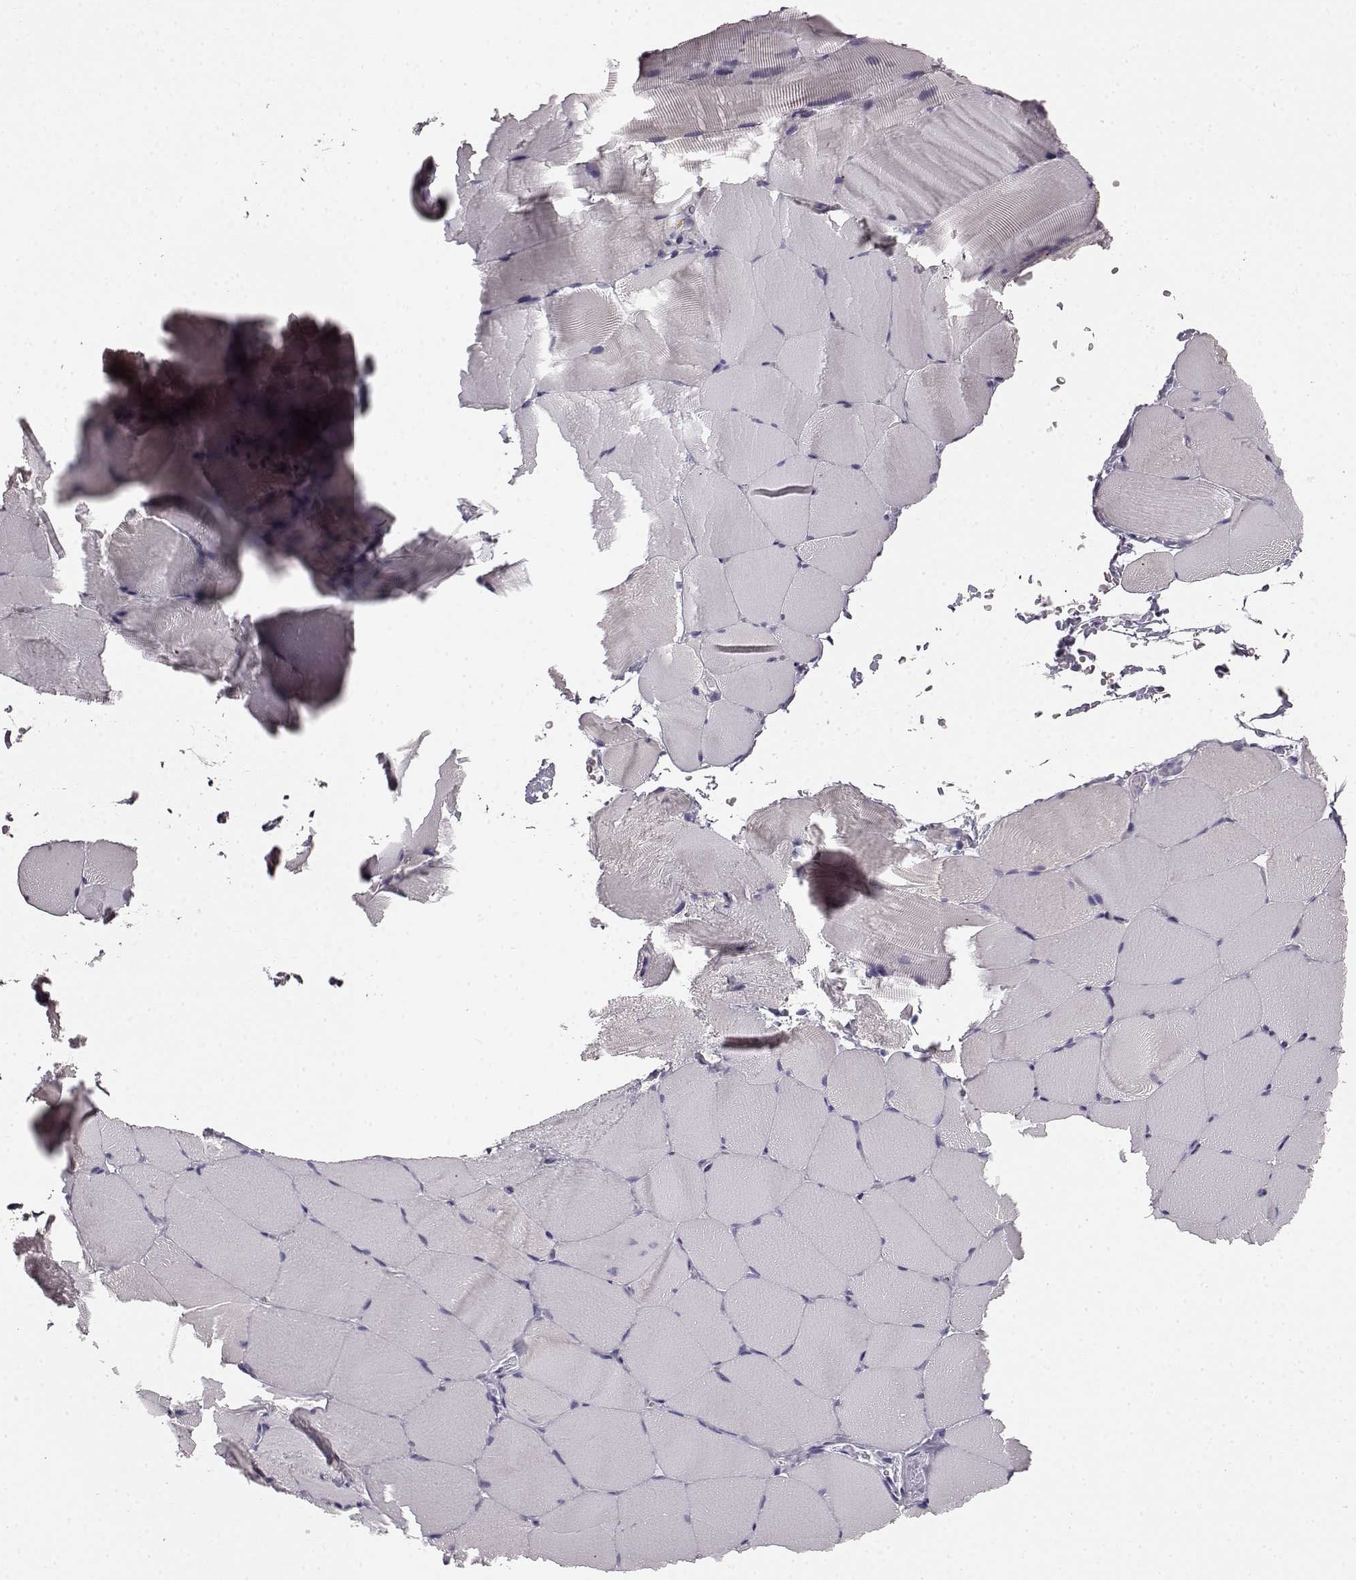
{"staining": {"intensity": "negative", "quantity": "none", "location": "none"}, "tissue": "skeletal muscle", "cell_type": "Myocytes", "image_type": "normal", "snomed": [{"axis": "morphology", "description": "Normal tissue, NOS"}, {"axis": "topography", "description": "Skeletal muscle"}], "caption": "Immunohistochemistry histopathology image of benign human skeletal muscle stained for a protein (brown), which exhibits no expression in myocytes.", "gene": "KRT81", "patient": {"sex": "female", "age": 37}}